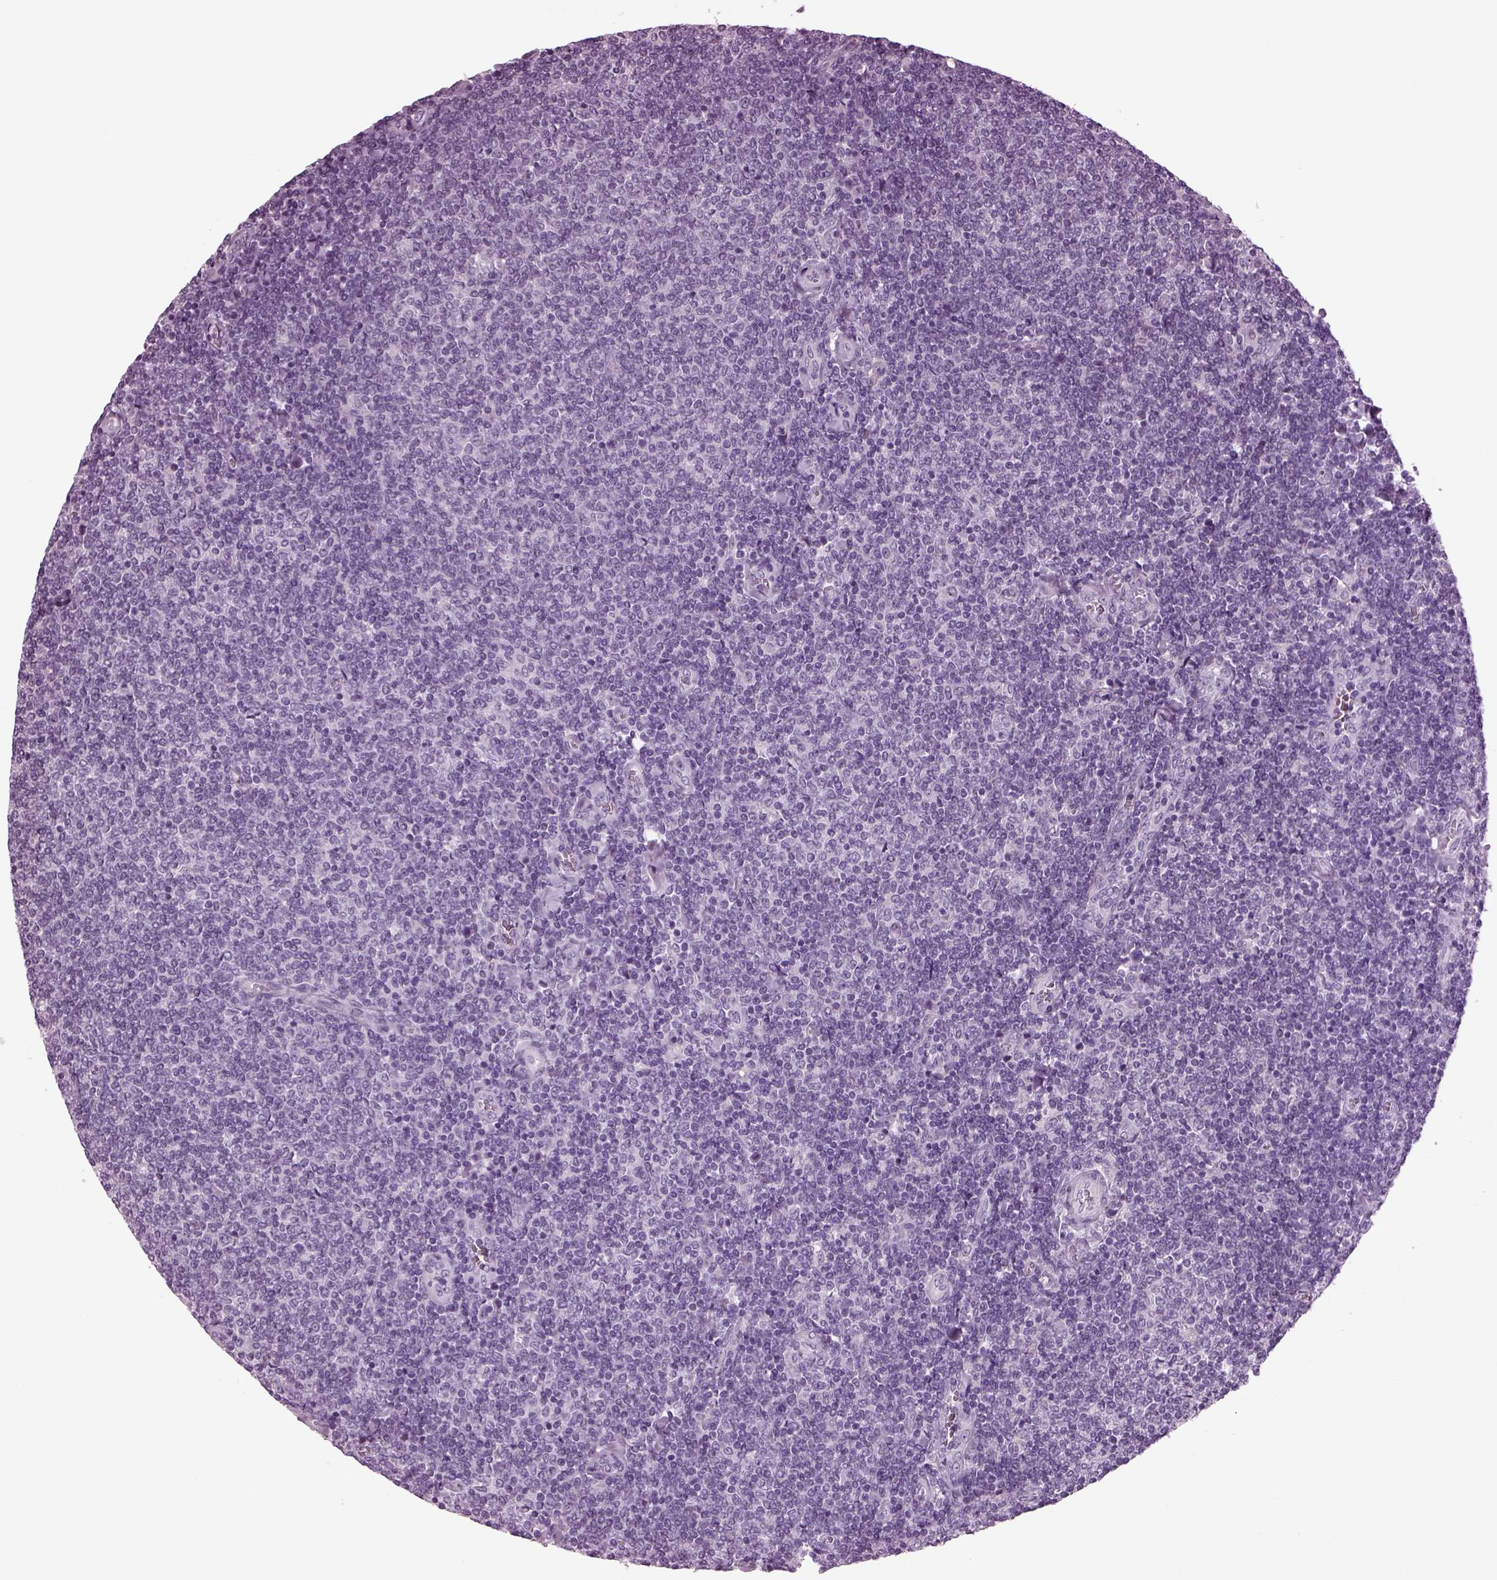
{"staining": {"intensity": "negative", "quantity": "none", "location": "none"}, "tissue": "lymphoma", "cell_type": "Tumor cells", "image_type": "cancer", "snomed": [{"axis": "morphology", "description": "Malignant lymphoma, non-Hodgkin's type, Low grade"}, {"axis": "topography", "description": "Lymph node"}], "caption": "Immunohistochemistry (IHC) of malignant lymphoma, non-Hodgkin's type (low-grade) shows no staining in tumor cells. (Stains: DAB IHC with hematoxylin counter stain, Microscopy: brightfield microscopy at high magnification).", "gene": "TPPP2", "patient": {"sex": "male", "age": 52}}